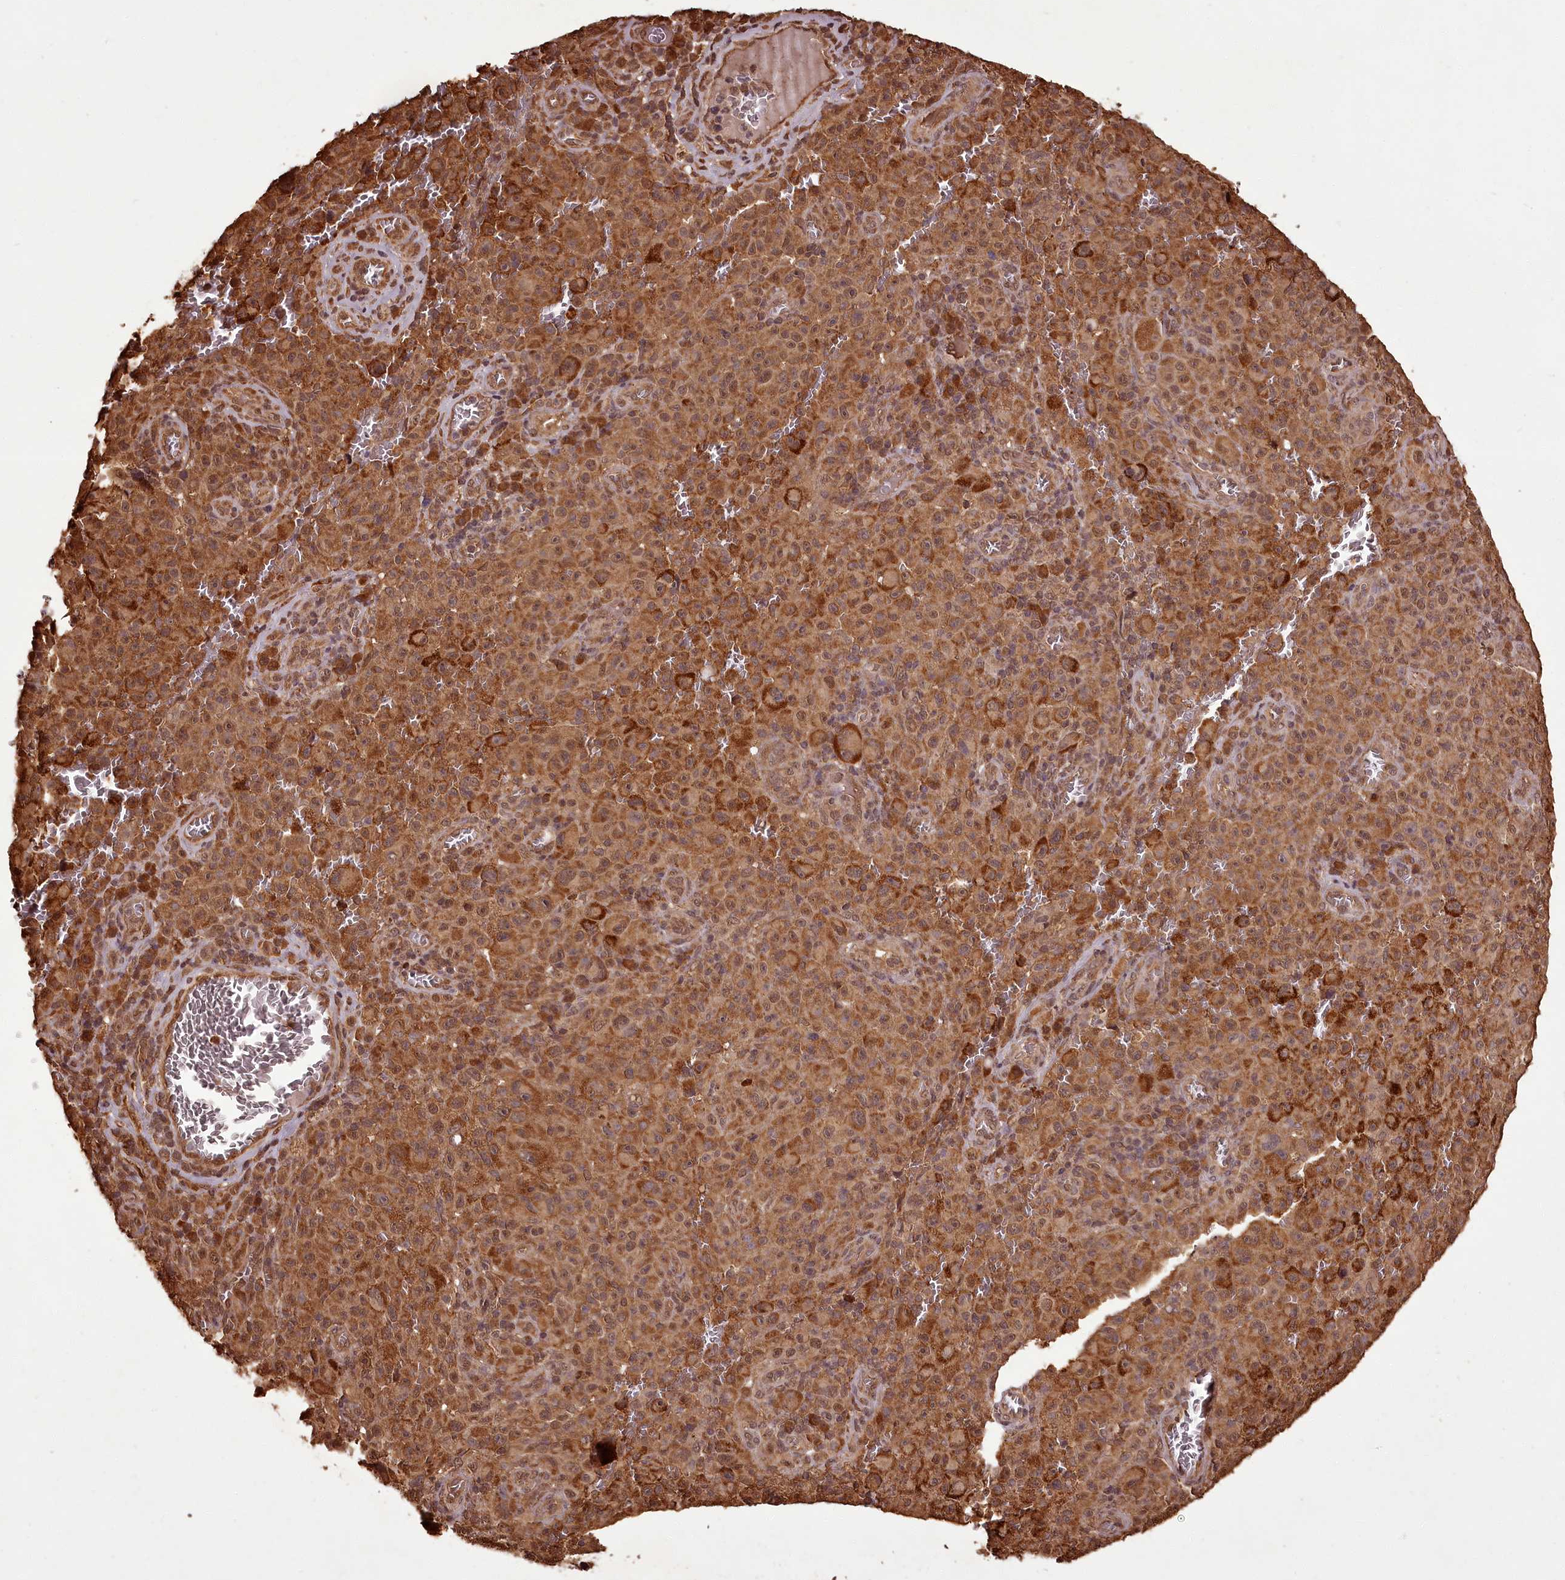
{"staining": {"intensity": "moderate", "quantity": ">75%", "location": "cytoplasmic/membranous"}, "tissue": "melanoma", "cell_type": "Tumor cells", "image_type": "cancer", "snomed": [{"axis": "morphology", "description": "Malignant melanoma, NOS"}, {"axis": "topography", "description": "Skin"}], "caption": "This image exhibits immunohistochemistry (IHC) staining of malignant melanoma, with medium moderate cytoplasmic/membranous staining in about >75% of tumor cells.", "gene": "NPRL2", "patient": {"sex": "female", "age": 82}}